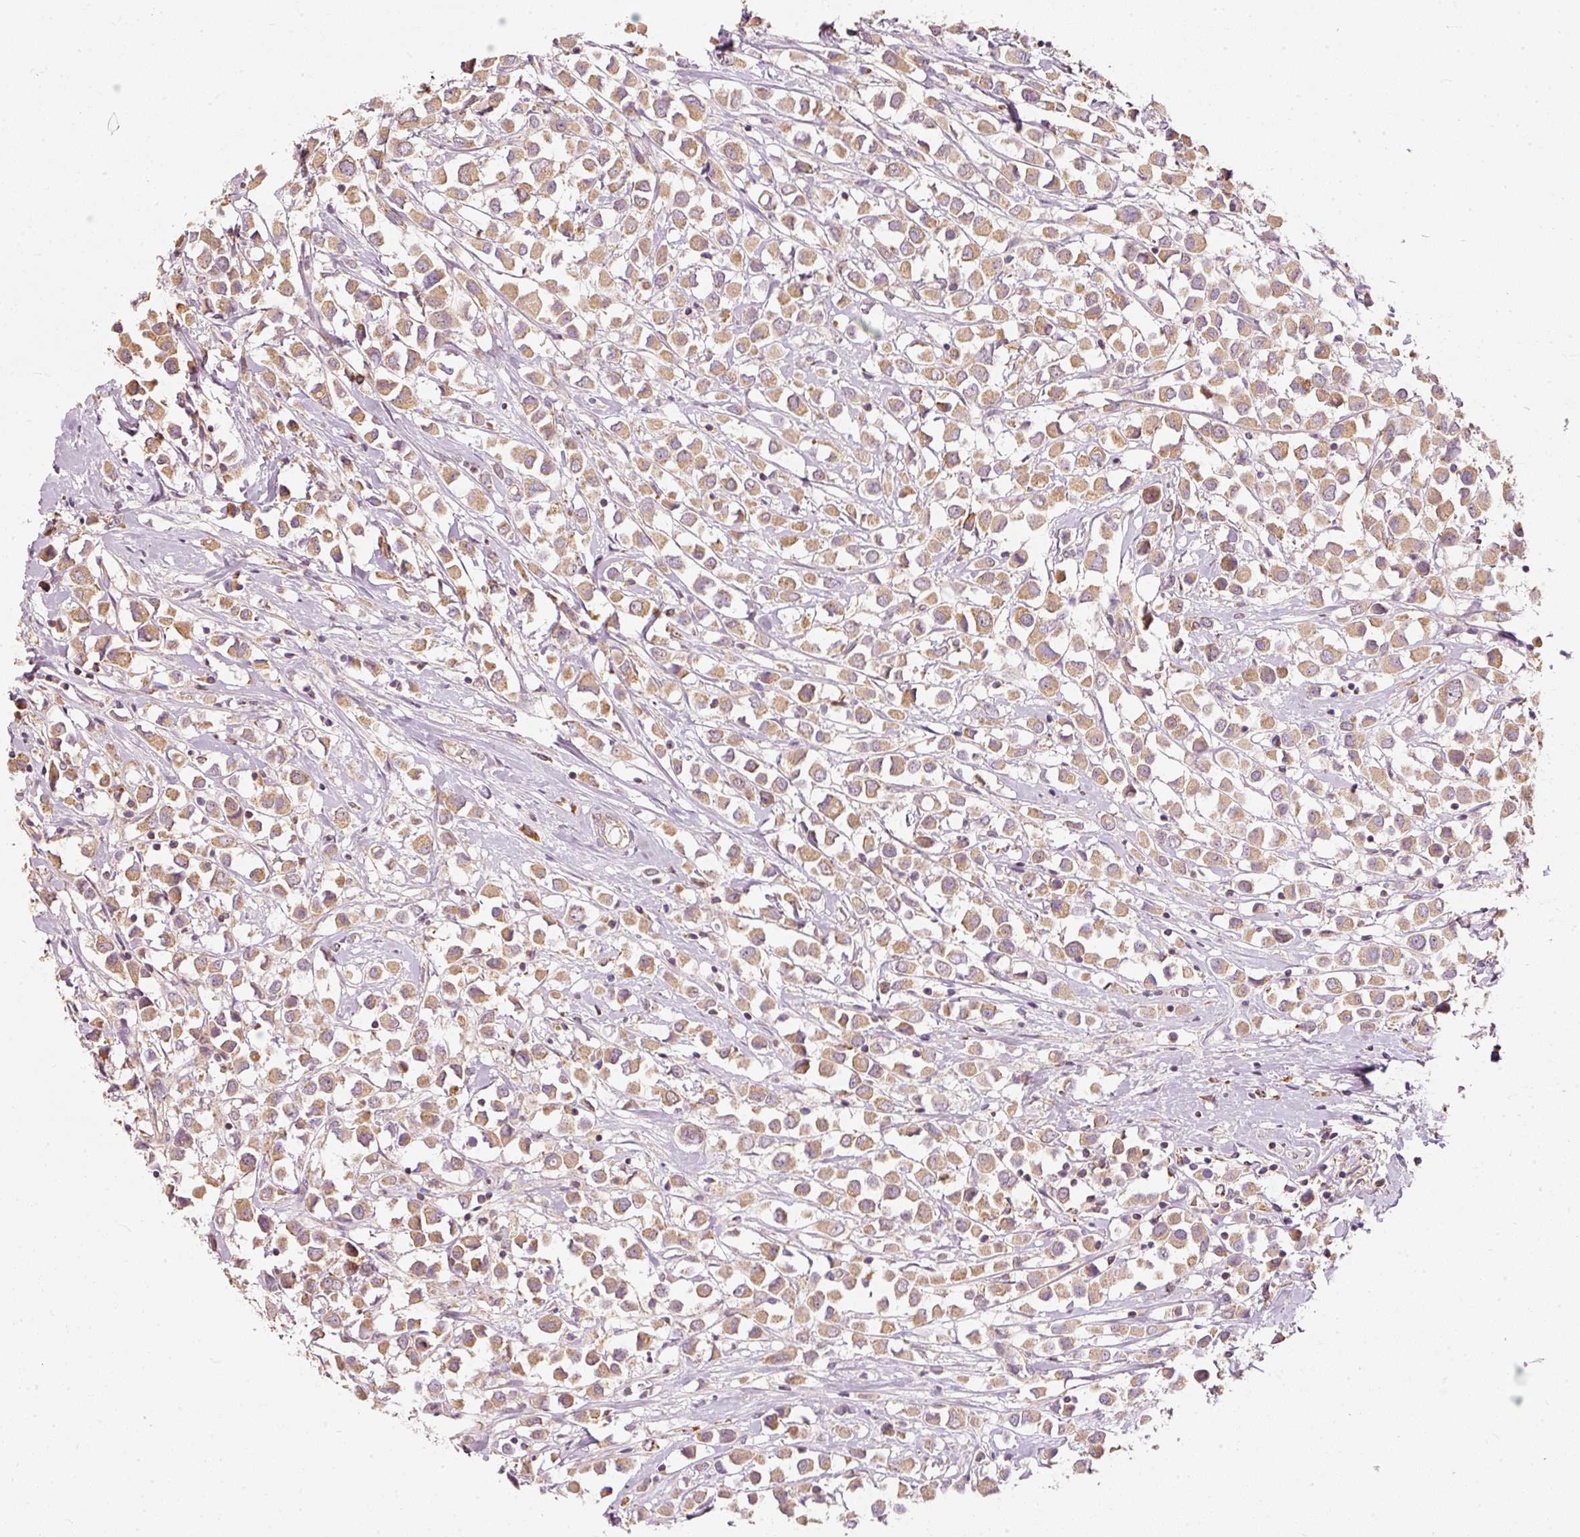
{"staining": {"intensity": "moderate", "quantity": ">75%", "location": "cytoplasmic/membranous"}, "tissue": "breast cancer", "cell_type": "Tumor cells", "image_type": "cancer", "snomed": [{"axis": "morphology", "description": "Duct carcinoma"}, {"axis": "topography", "description": "Breast"}], "caption": "IHC staining of breast cancer (invasive ductal carcinoma), which reveals medium levels of moderate cytoplasmic/membranous positivity in about >75% of tumor cells indicating moderate cytoplasmic/membranous protein staining. The staining was performed using DAB (3,3'-diaminobenzidine) (brown) for protein detection and nuclei were counterstained in hematoxylin (blue).", "gene": "PSENEN", "patient": {"sex": "female", "age": 61}}